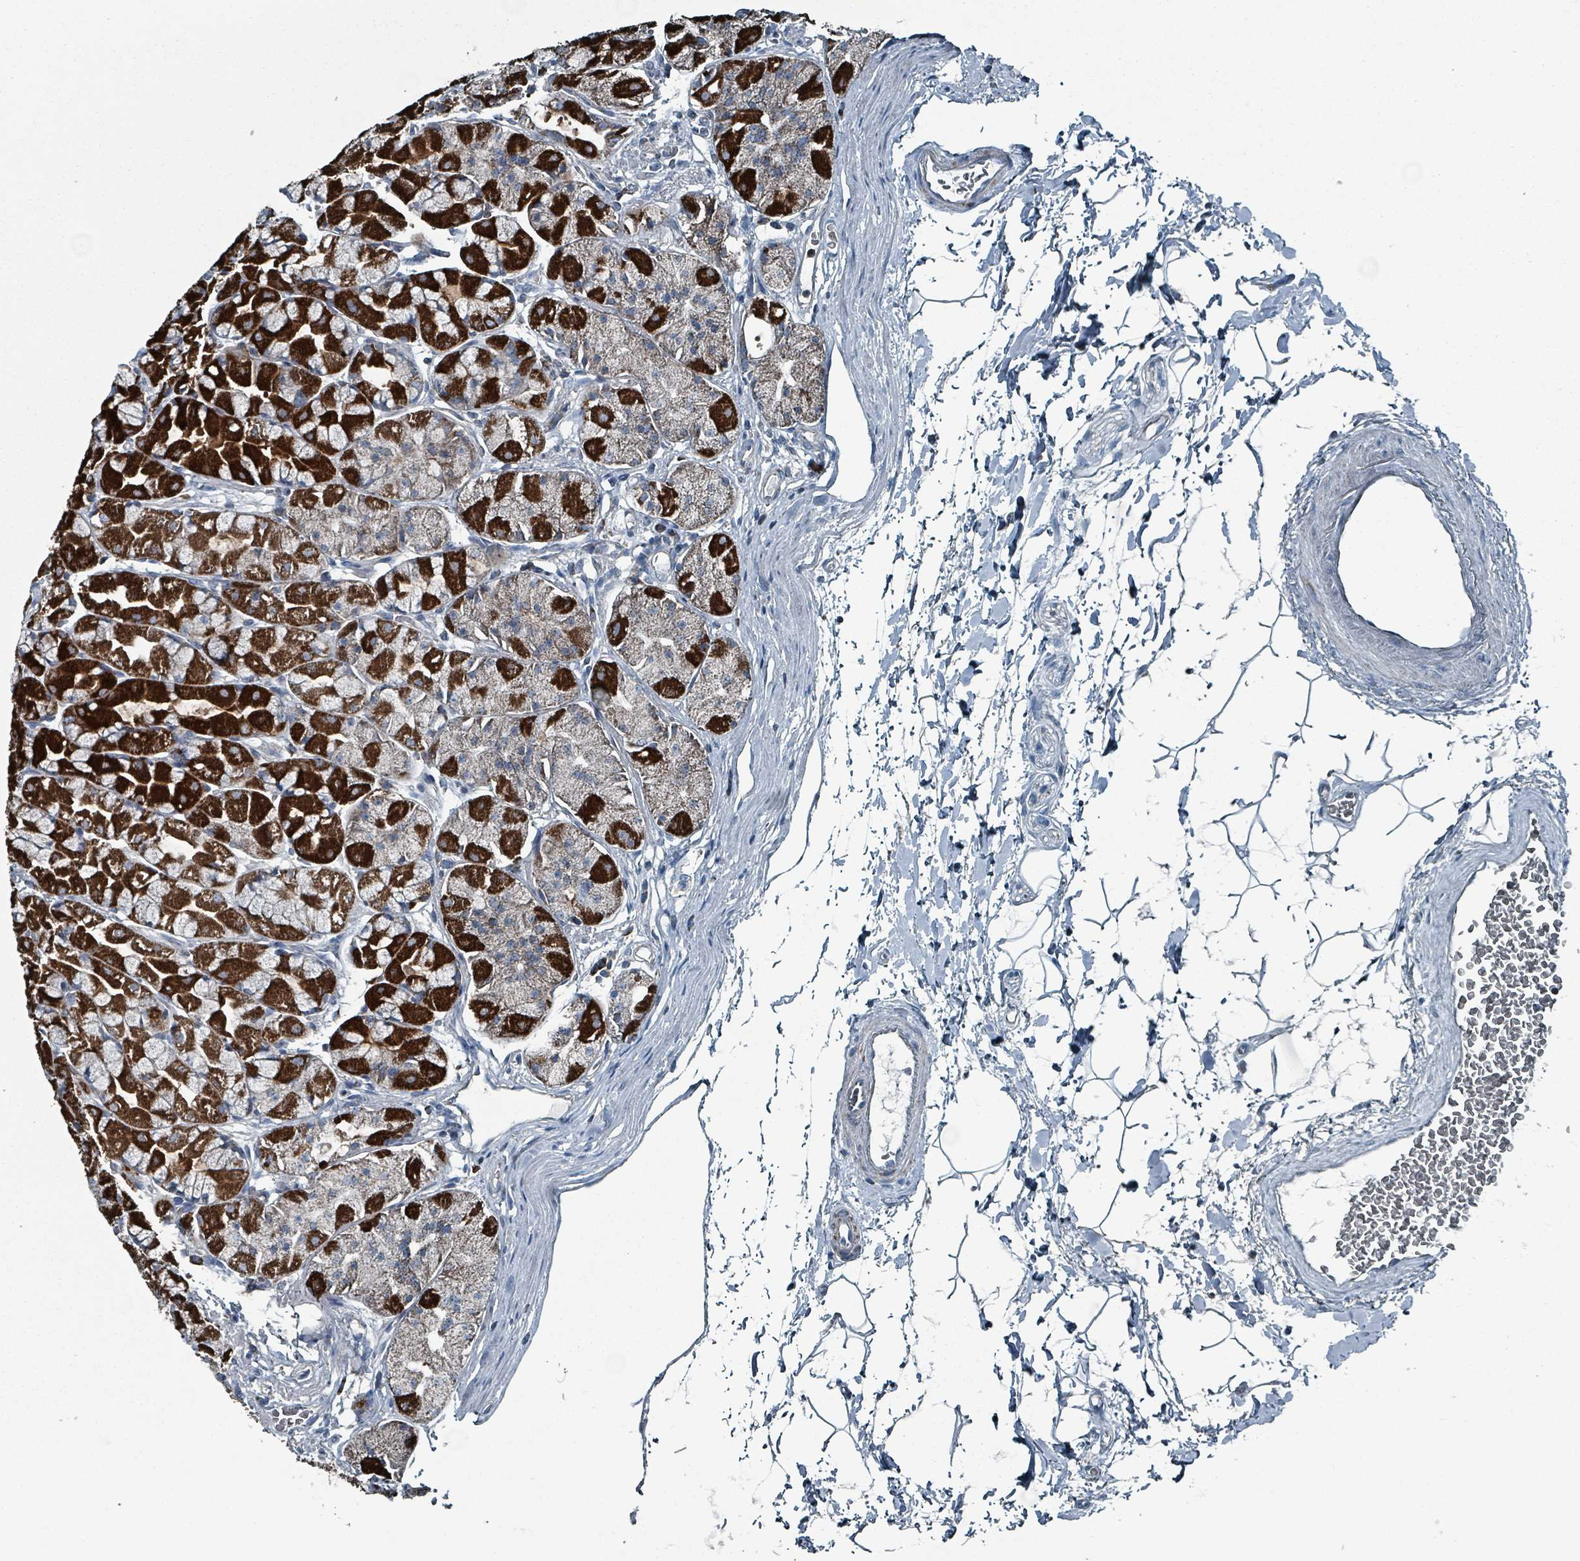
{"staining": {"intensity": "strong", "quantity": "25%-75%", "location": "cytoplasmic/membranous"}, "tissue": "stomach", "cell_type": "Glandular cells", "image_type": "normal", "snomed": [{"axis": "morphology", "description": "Normal tissue, NOS"}, {"axis": "topography", "description": "Stomach"}], "caption": "This is a micrograph of immunohistochemistry staining of normal stomach, which shows strong staining in the cytoplasmic/membranous of glandular cells.", "gene": "ABHD18", "patient": {"sex": "male", "age": 57}}